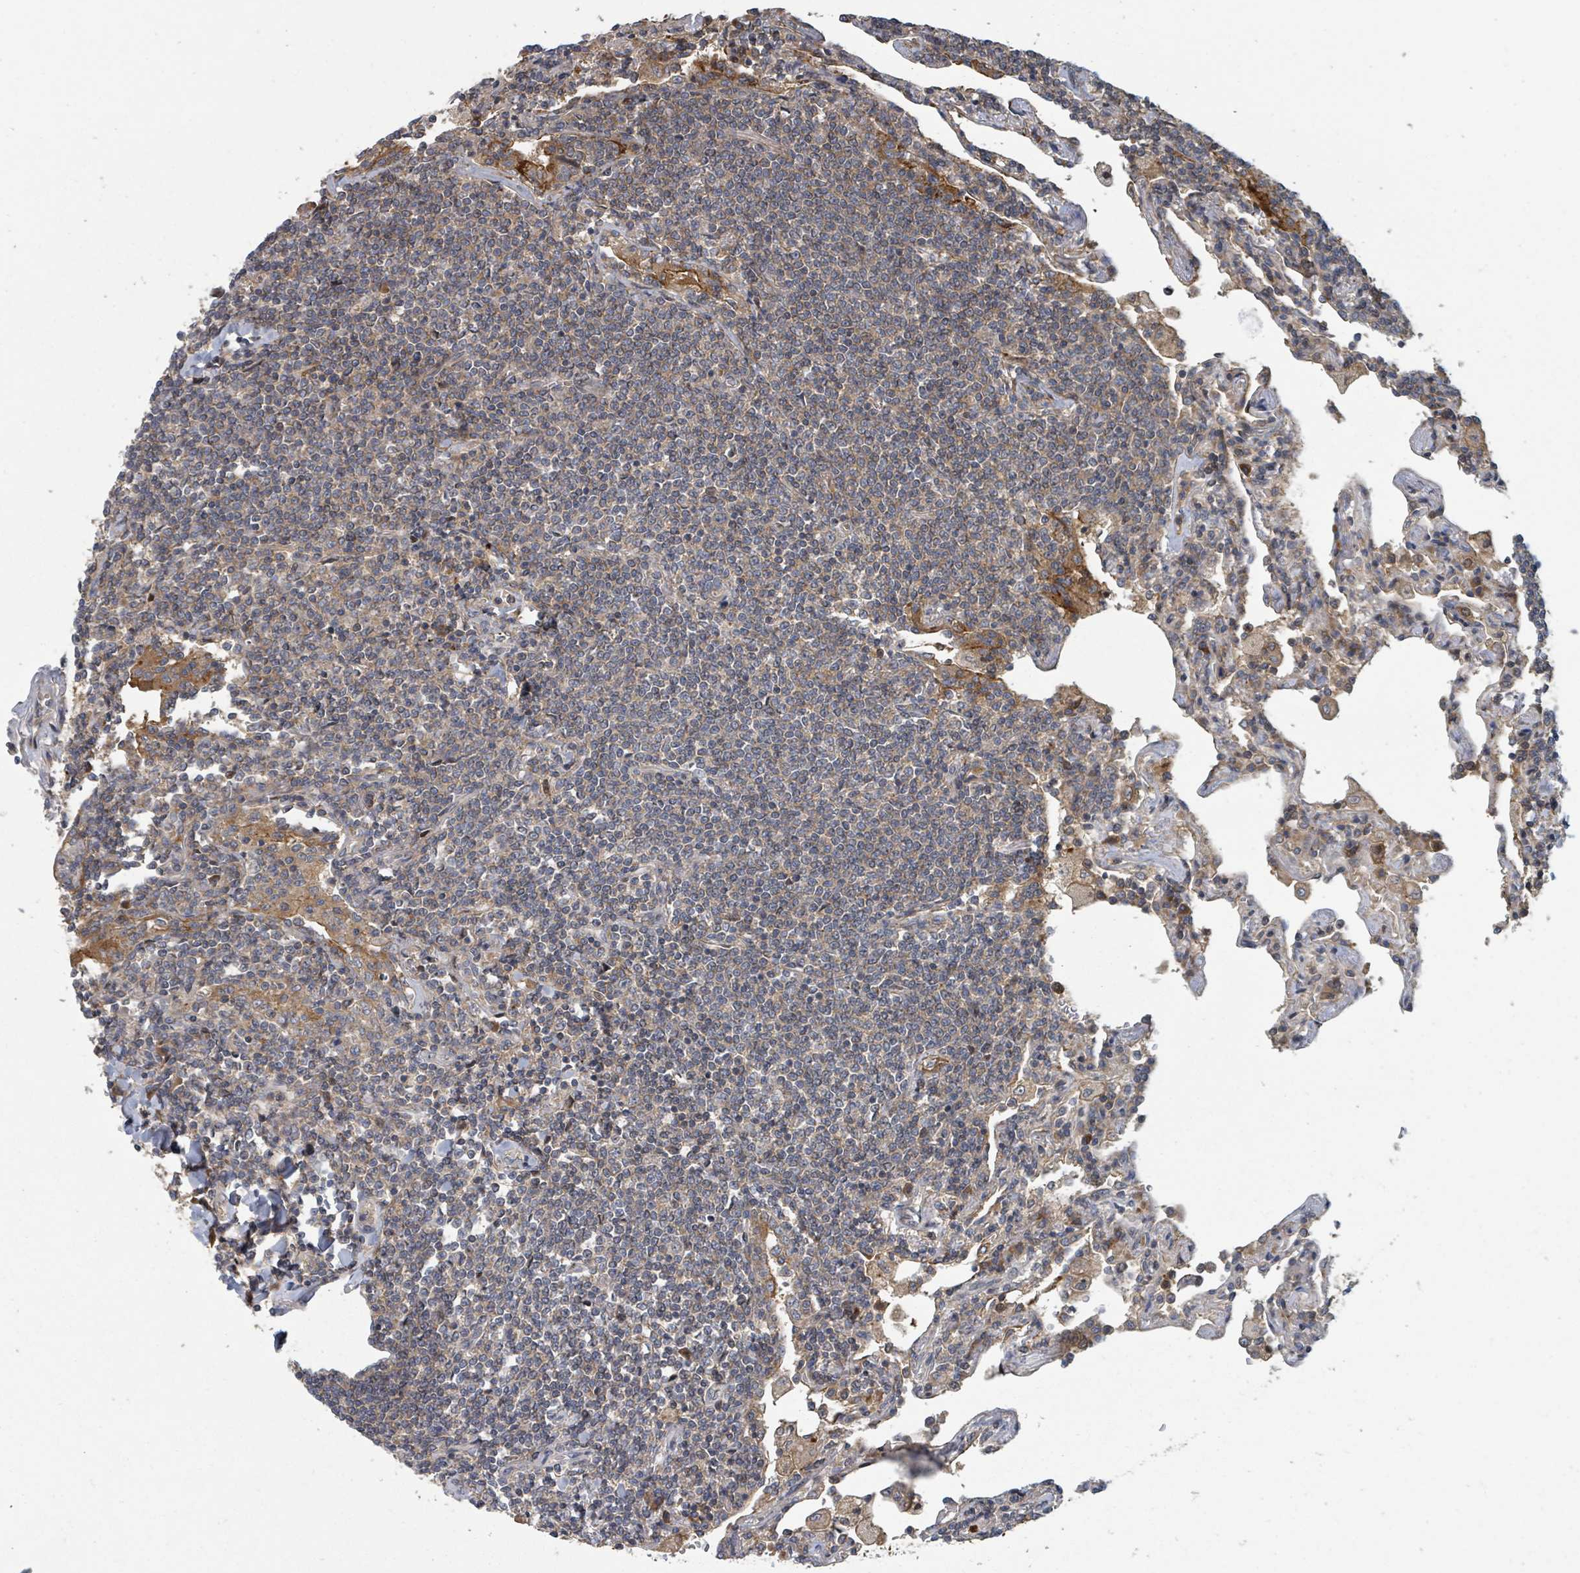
{"staining": {"intensity": "weak", "quantity": "25%-75%", "location": "cytoplasmic/membranous"}, "tissue": "lymphoma", "cell_type": "Tumor cells", "image_type": "cancer", "snomed": [{"axis": "morphology", "description": "Malignant lymphoma, non-Hodgkin's type, Low grade"}, {"axis": "topography", "description": "Lung"}], "caption": "Tumor cells exhibit low levels of weak cytoplasmic/membranous staining in about 25%-75% of cells in lymphoma.", "gene": "DPM1", "patient": {"sex": "female", "age": 71}}